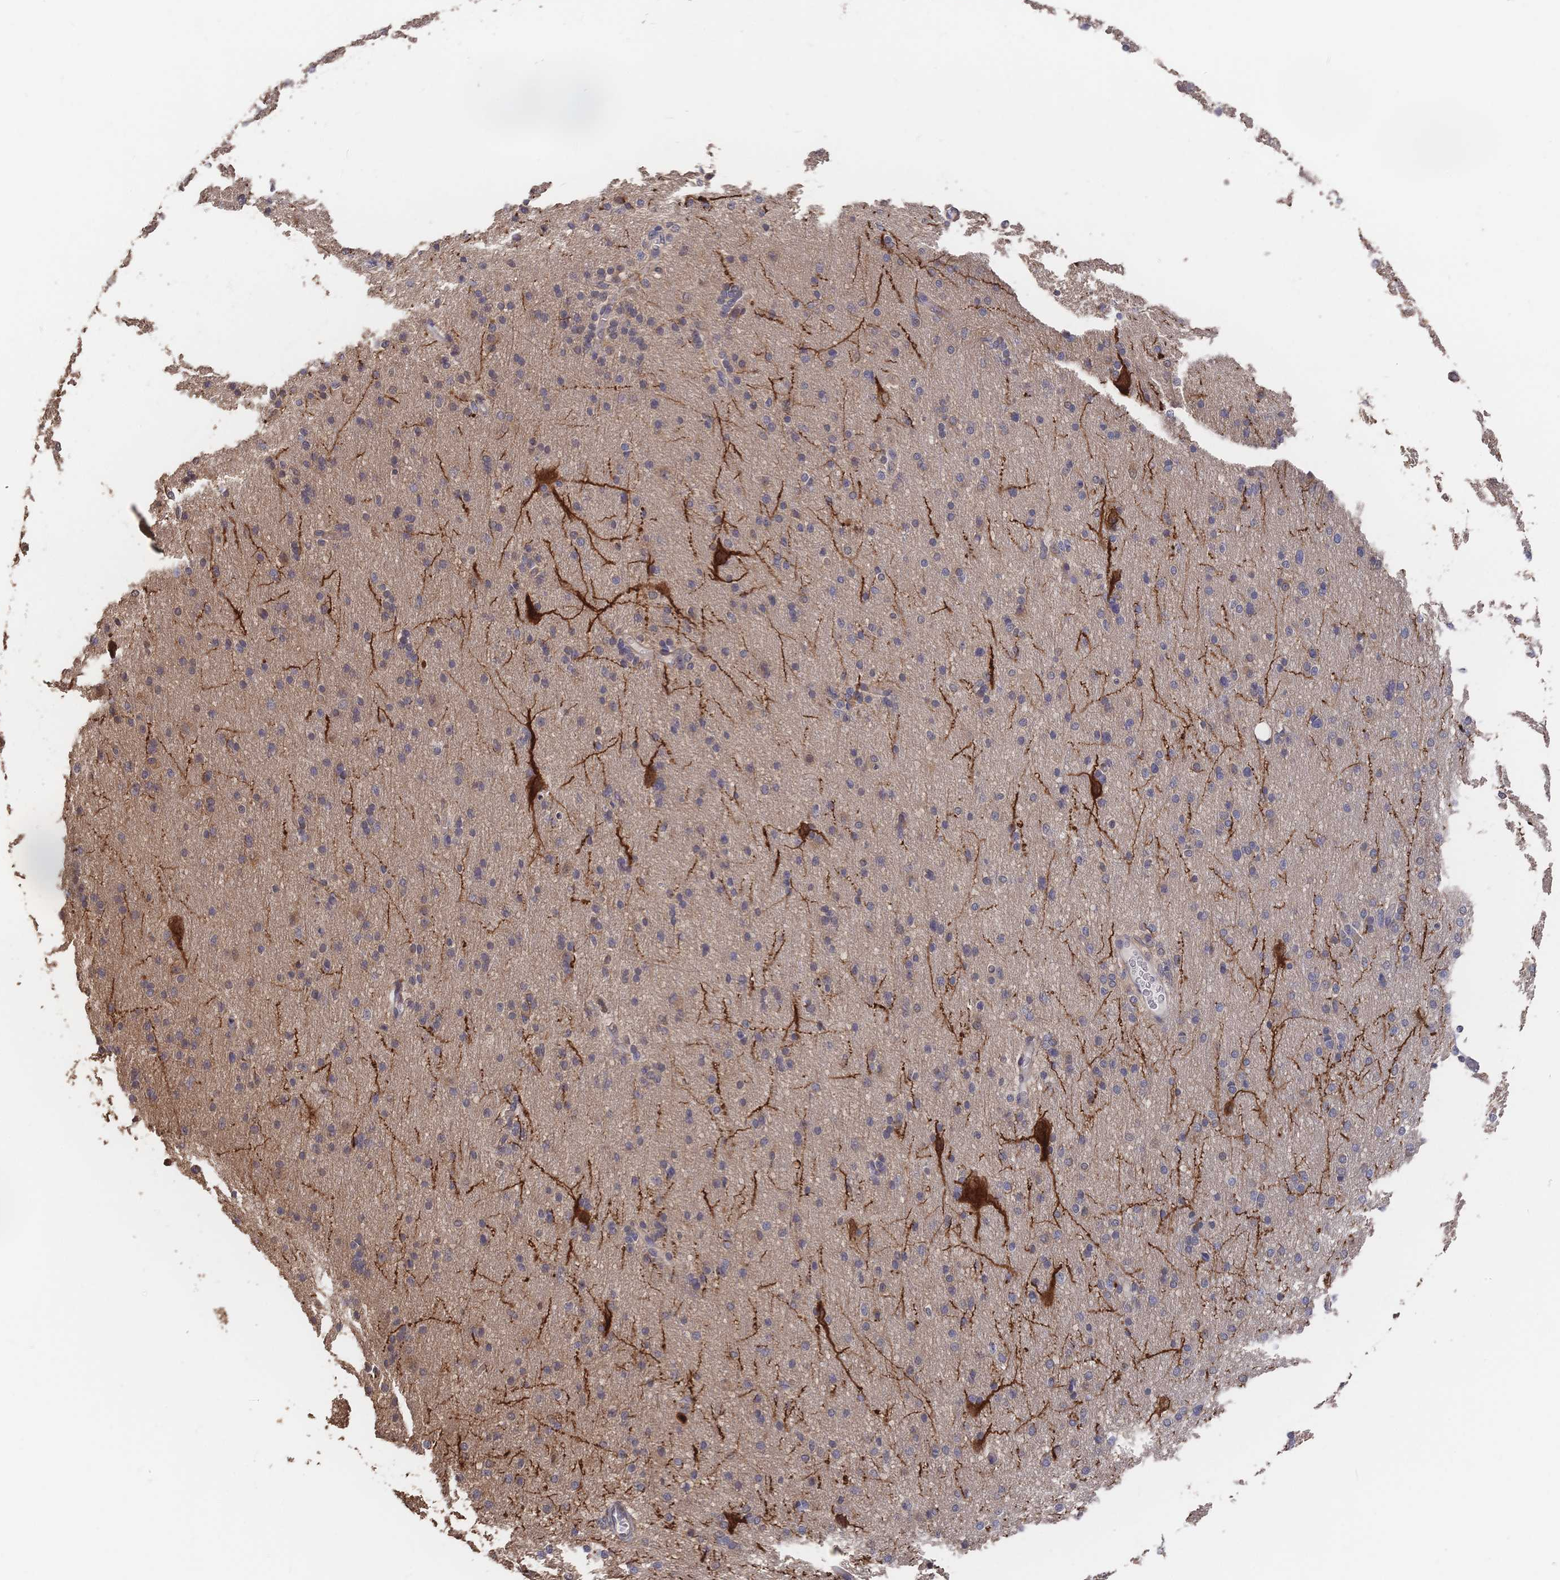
{"staining": {"intensity": "negative", "quantity": "none", "location": "none"}, "tissue": "cerebral cortex", "cell_type": "Endothelial cells", "image_type": "normal", "snomed": [{"axis": "morphology", "description": "Normal tissue, NOS"}, {"axis": "morphology", "description": "Inflammation, NOS"}, {"axis": "topography", "description": "Cerebral cortex"}], "caption": "The immunohistochemistry (IHC) image has no significant positivity in endothelial cells of cerebral cortex.", "gene": "DNAJA4", "patient": {"sex": "male", "age": 6}}